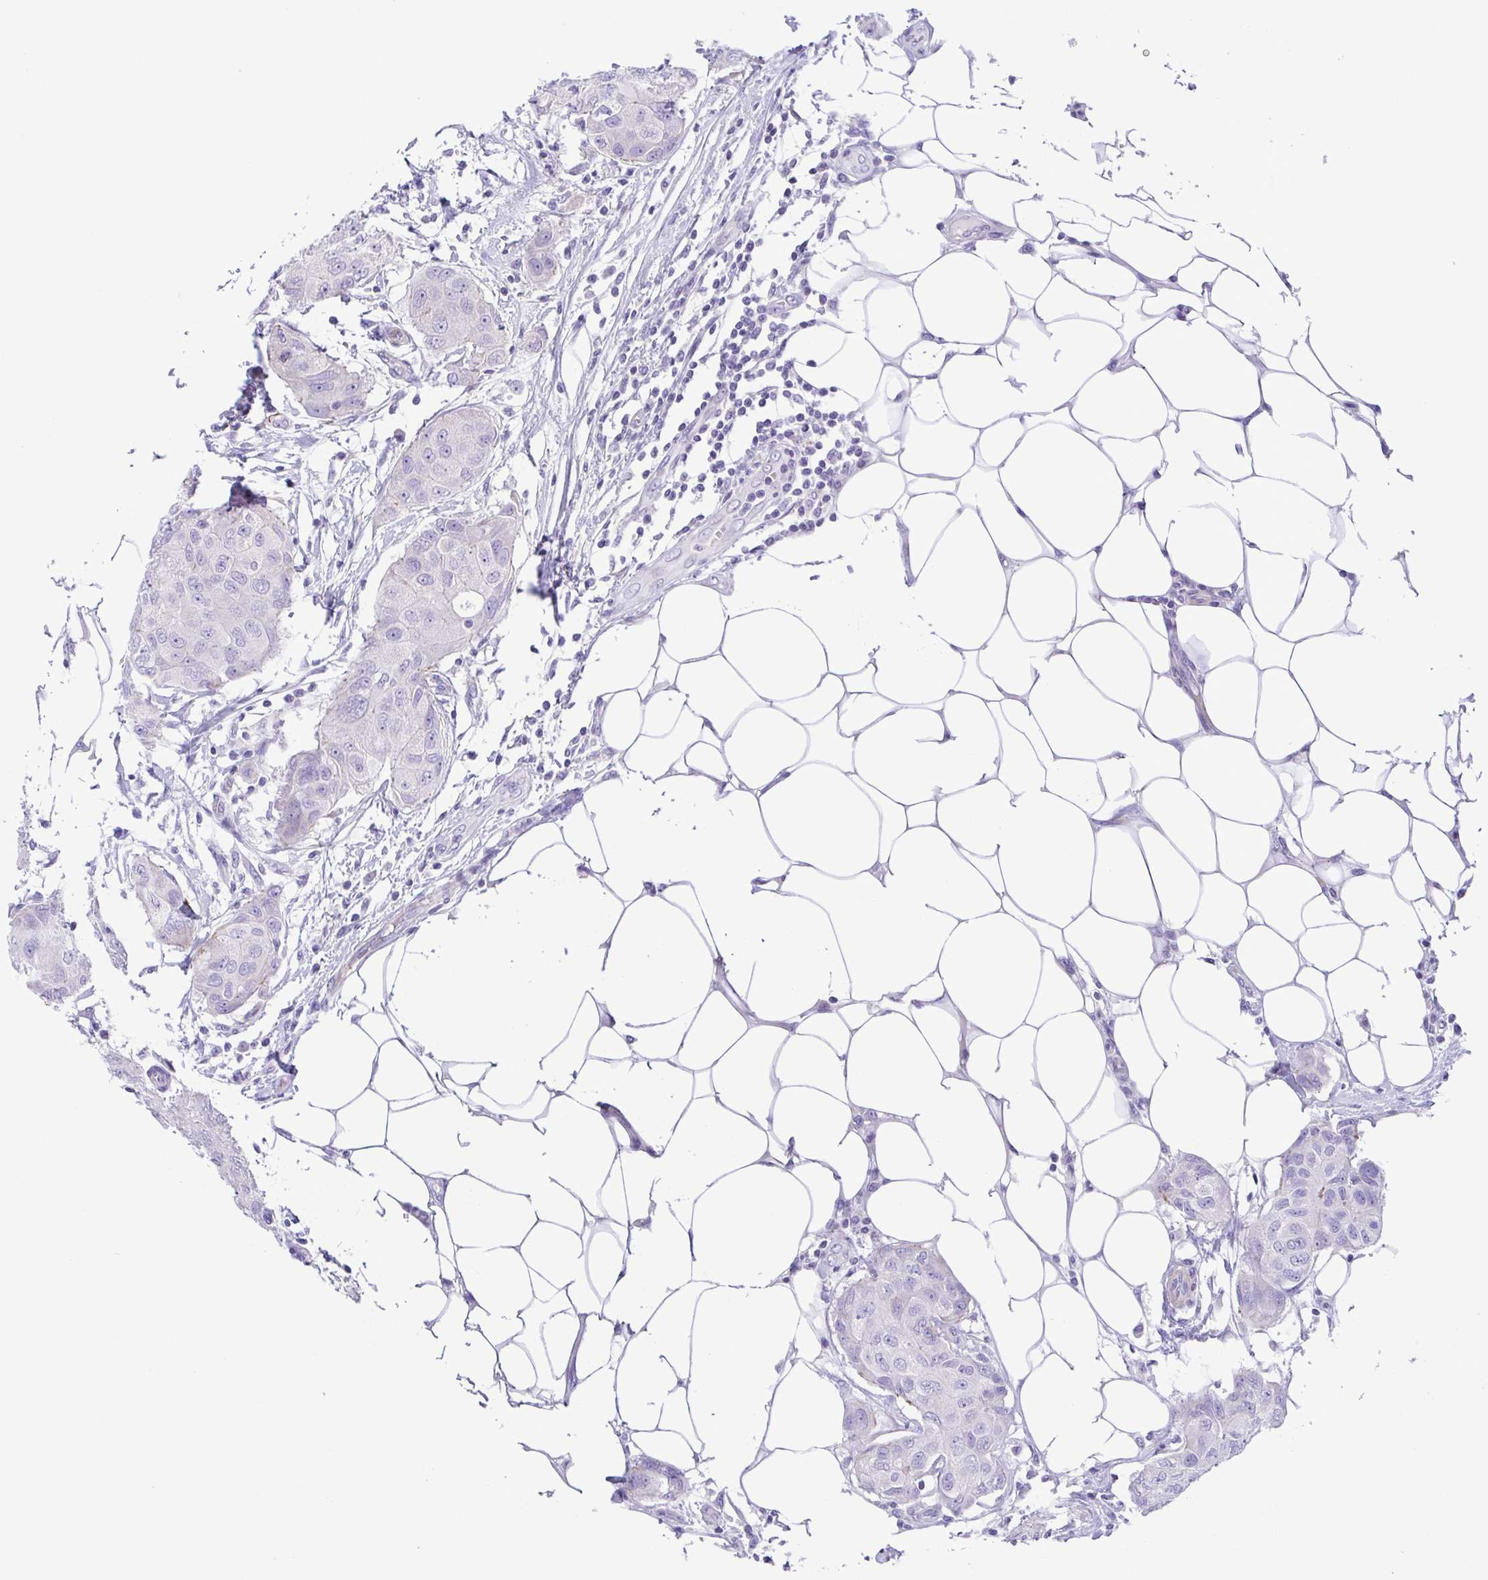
{"staining": {"intensity": "negative", "quantity": "none", "location": "none"}, "tissue": "breast cancer", "cell_type": "Tumor cells", "image_type": "cancer", "snomed": [{"axis": "morphology", "description": "Duct carcinoma"}, {"axis": "topography", "description": "Breast"}, {"axis": "topography", "description": "Lymph node"}], "caption": "Immunohistochemistry (IHC) of human breast intraductal carcinoma exhibits no expression in tumor cells.", "gene": "GPR182", "patient": {"sex": "female", "age": 80}}